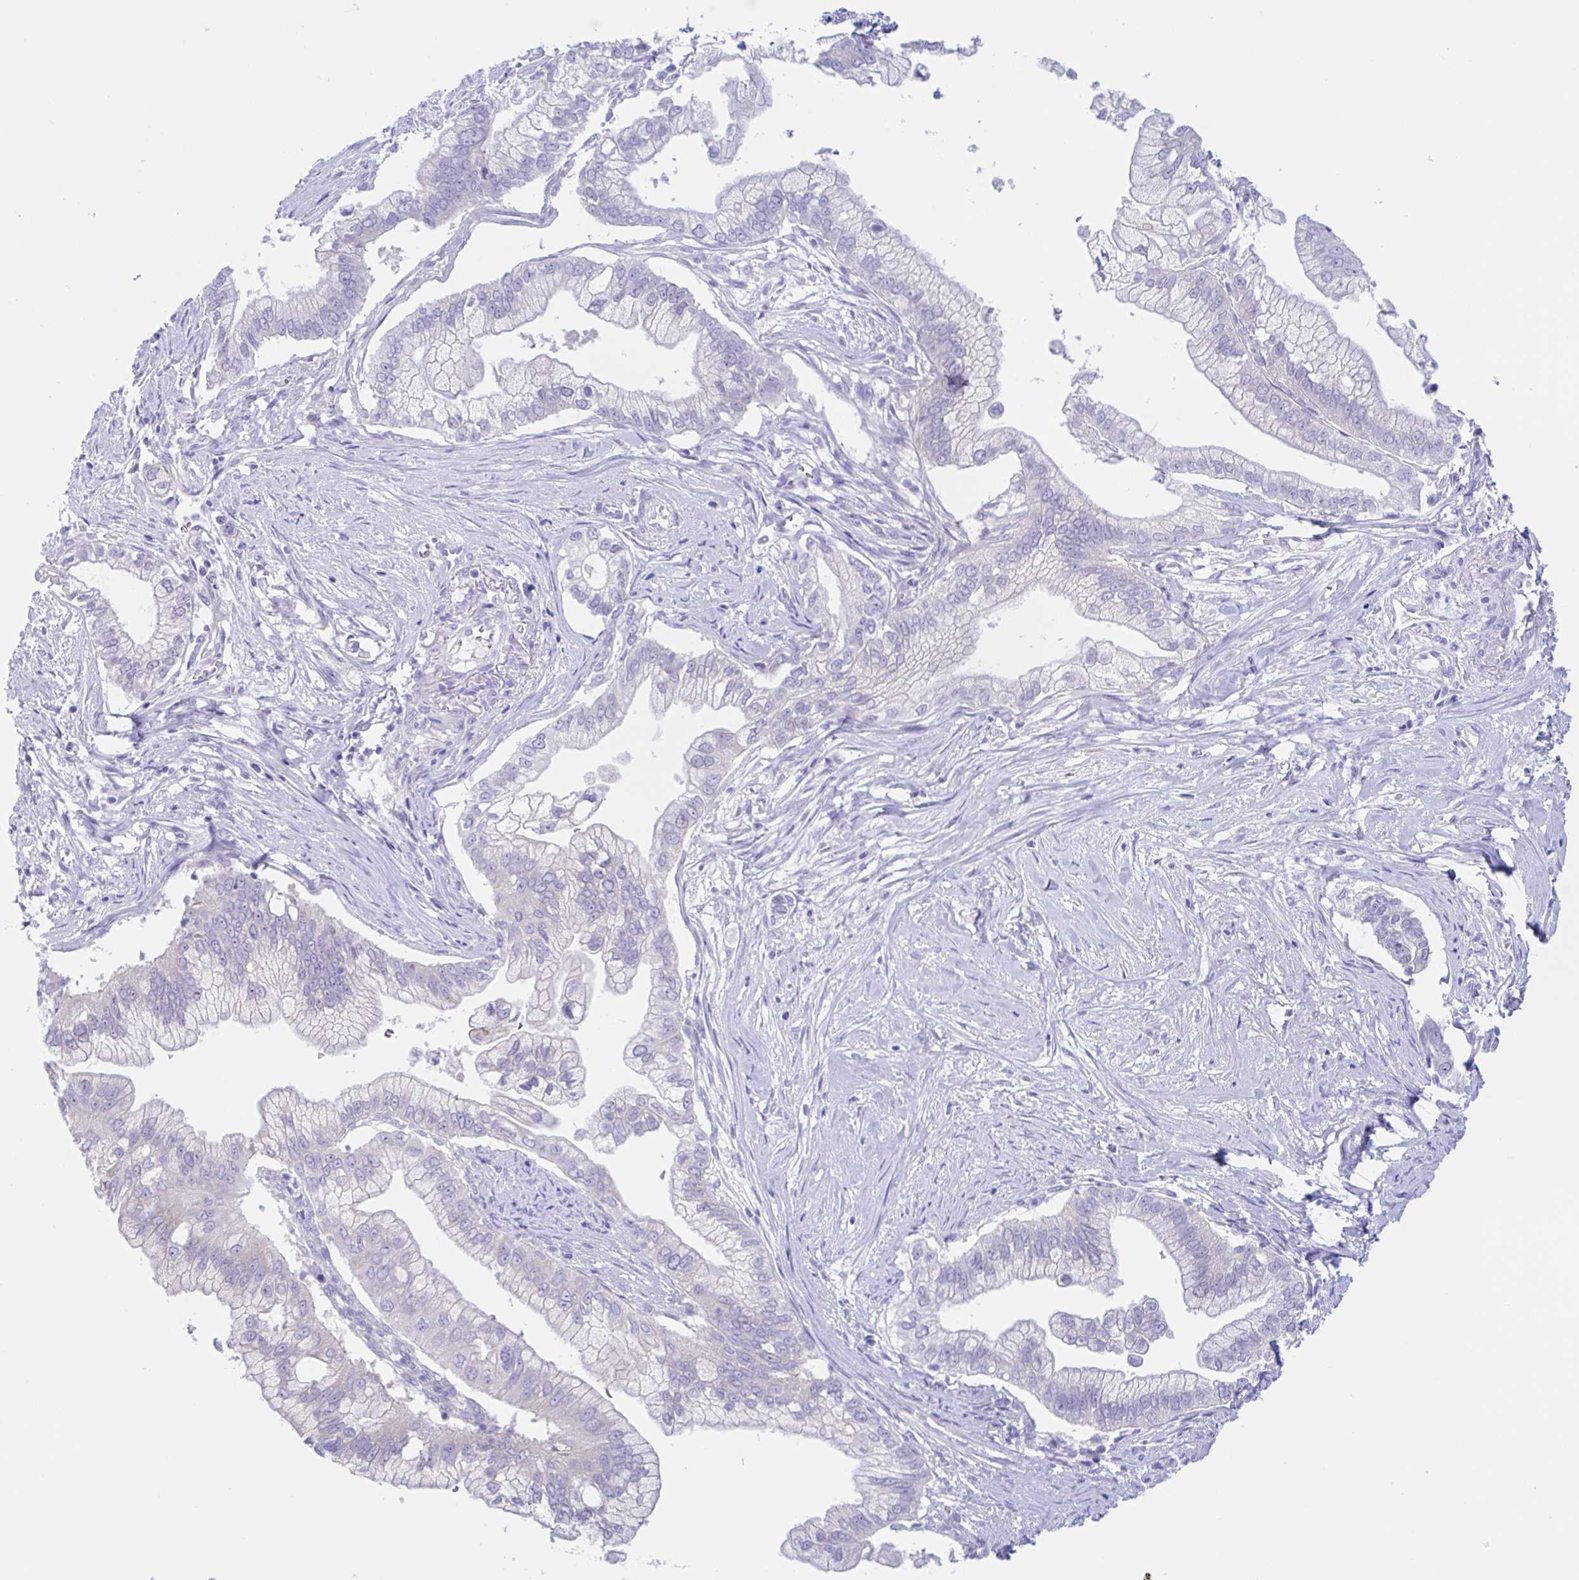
{"staining": {"intensity": "negative", "quantity": "none", "location": "none"}, "tissue": "pancreatic cancer", "cell_type": "Tumor cells", "image_type": "cancer", "snomed": [{"axis": "morphology", "description": "Adenocarcinoma, NOS"}, {"axis": "topography", "description": "Pancreas"}], "caption": "The histopathology image reveals no significant expression in tumor cells of pancreatic cancer (adenocarcinoma).", "gene": "OR6N2", "patient": {"sex": "male", "age": 70}}